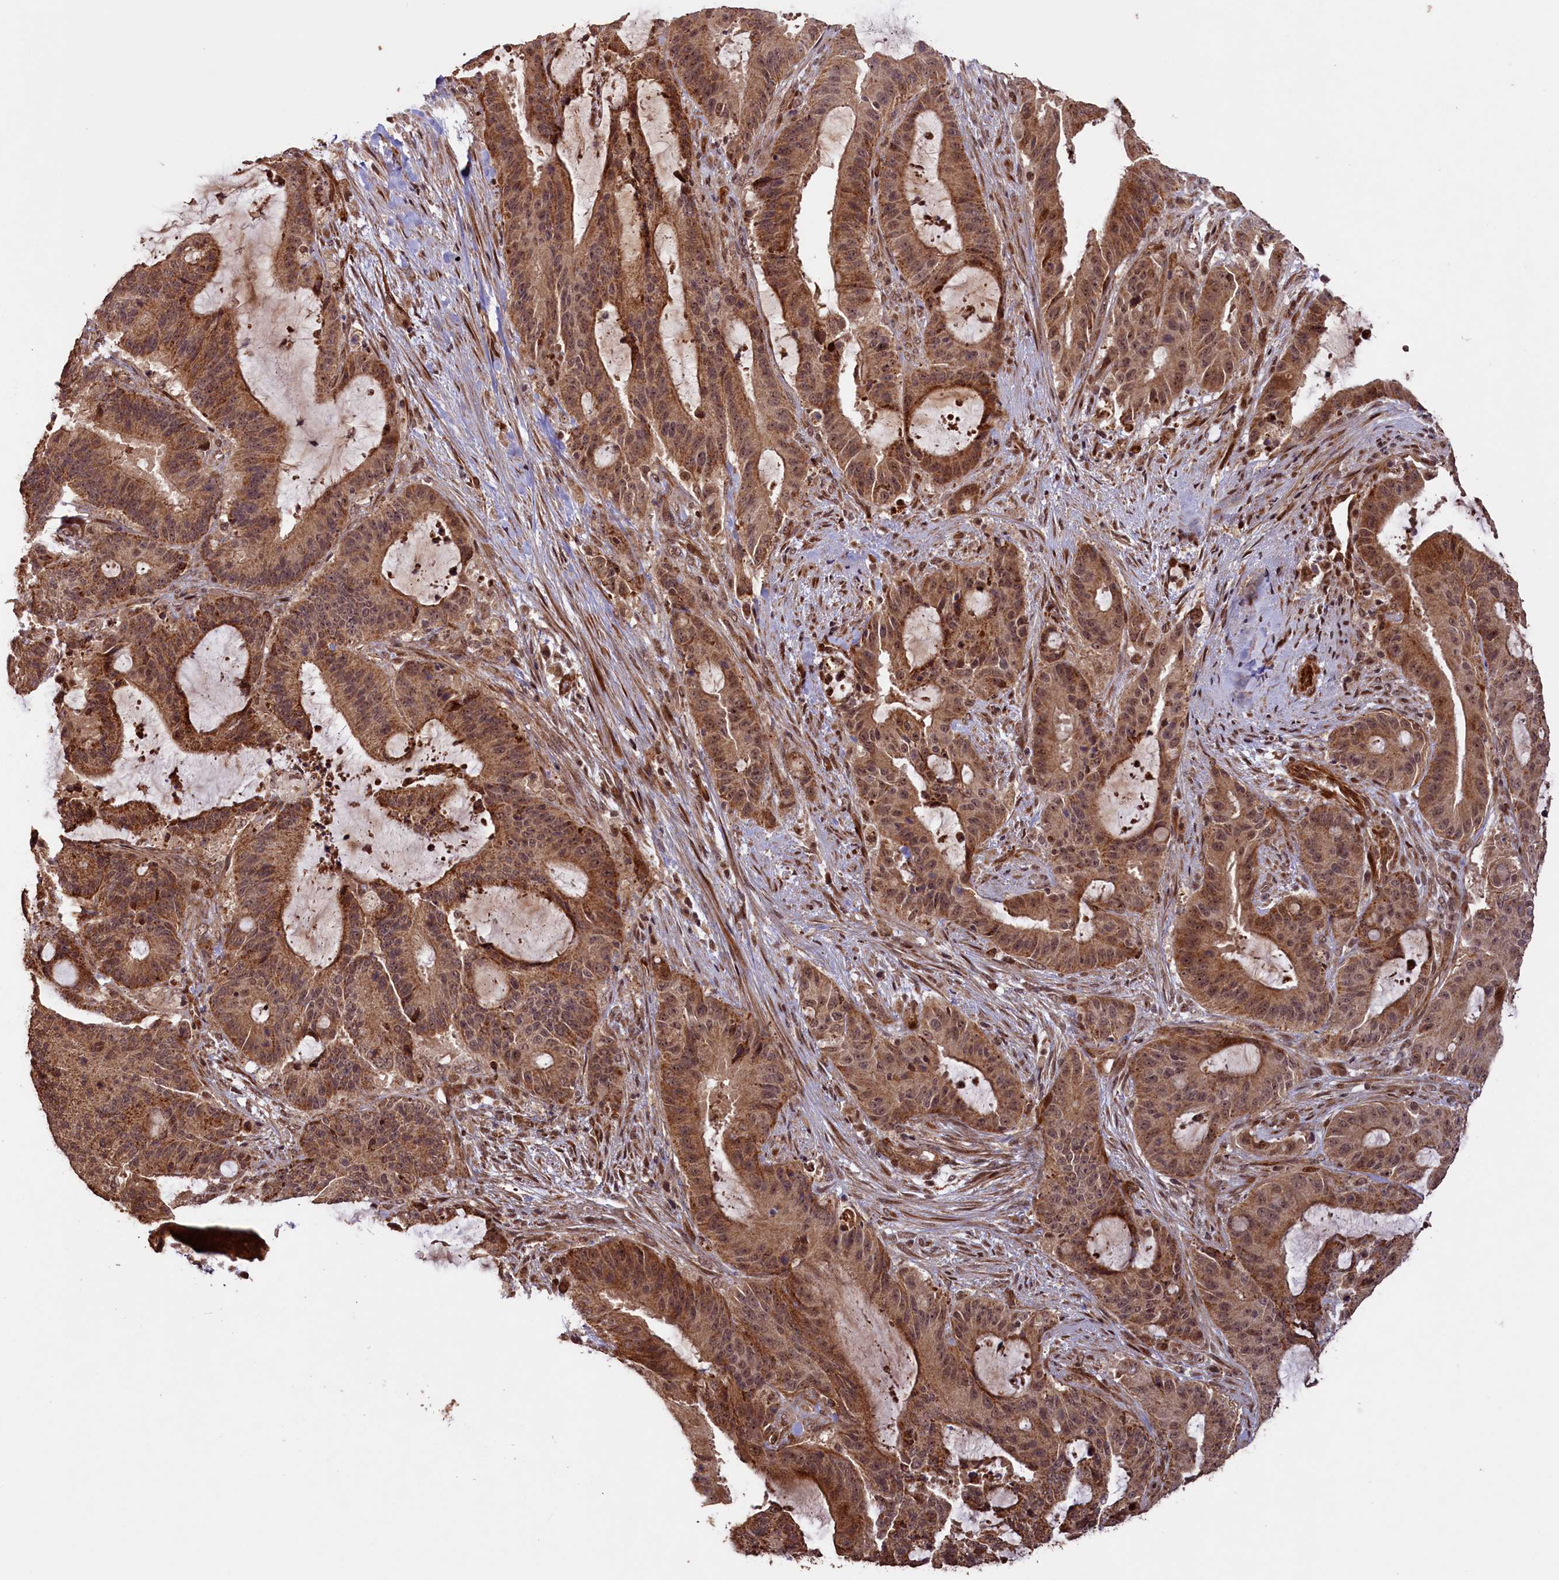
{"staining": {"intensity": "moderate", "quantity": ">75%", "location": "cytoplasmic/membranous,nuclear"}, "tissue": "liver cancer", "cell_type": "Tumor cells", "image_type": "cancer", "snomed": [{"axis": "morphology", "description": "Normal tissue, NOS"}, {"axis": "morphology", "description": "Cholangiocarcinoma"}, {"axis": "topography", "description": "Liver"}, {"axis": "topography", "description": "Peripheral nerve tissue"}], "caption": "Immunohistochemistry (IHC) staining of liver cholangiocarcinoma, which demonstrates medium levels of moderate cytoplasmic/membranous and nuclear positivity in about >75% of tumor cells indicating moderate cytoplasmic/membranous and nuclear protein staining. The staining was performed using DAB (brown) for protein detection and nuclei were counterstained in hematoxylin (blue).", "gene": "SHPRH", "patient": {"sex": "female", "age": 73}}